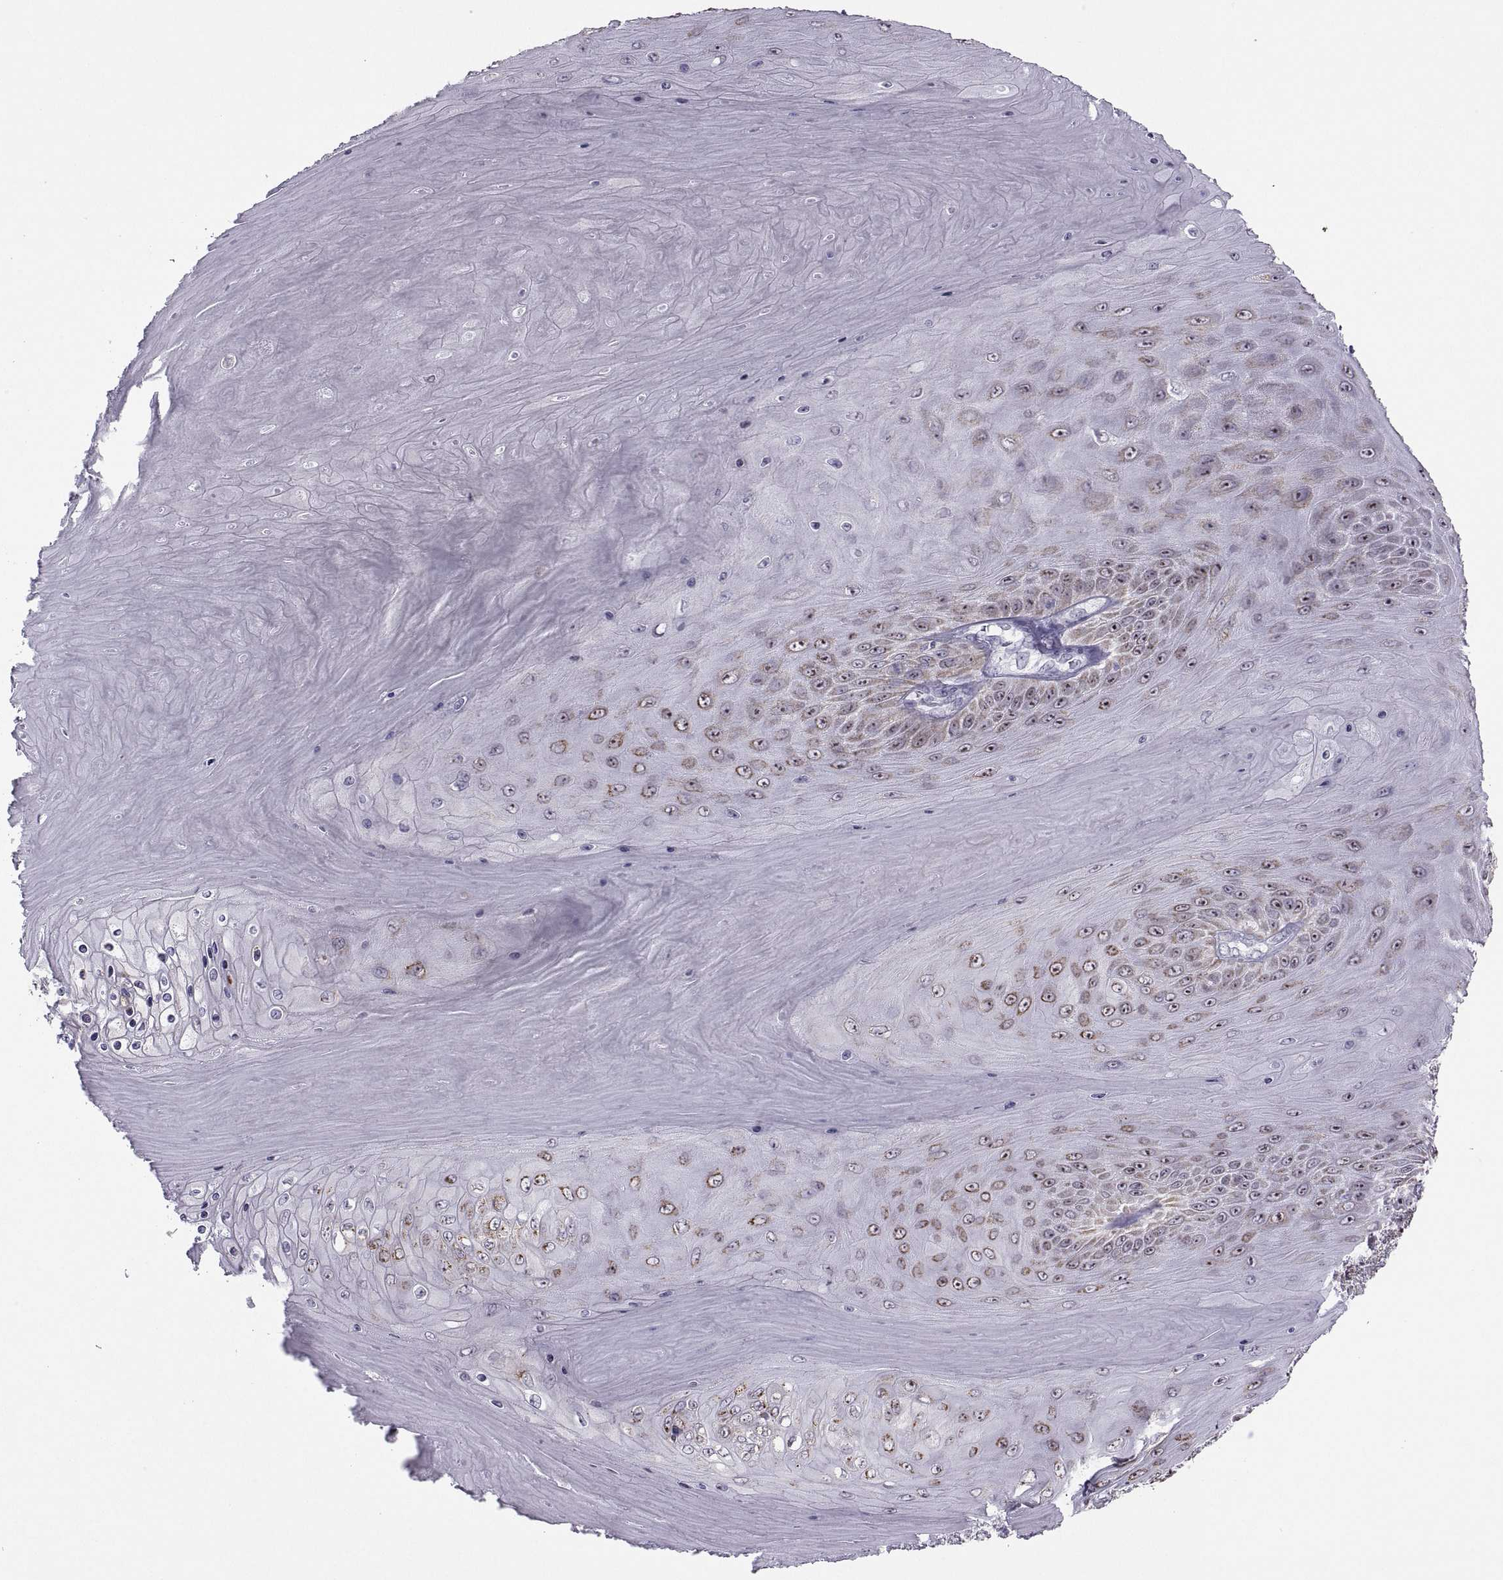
{"staining": {"intensity": "moderate", "quantity": "<25%", "location": "cytoplasmic/membranous"}, "tissue": "skin cancer", "cell_type": "Tumor cells", "image_type": "cancer", "snomed": [{"axis": "morphology", "description": "Squamous cell carcinoma, NOS"}, {"axis": "topography", "description": "Skin"}], "caption": "High-power microscopy captured an immunohistochemistry (IHC) photomicrograph of skin cancer (squamous cell carcinoma), revealing moderate cytoplasmic/membranous positivity in approximately <25% of tumor cells.", "gene": "ASIC2", "patient": {"sex": "male", "age": 62}}